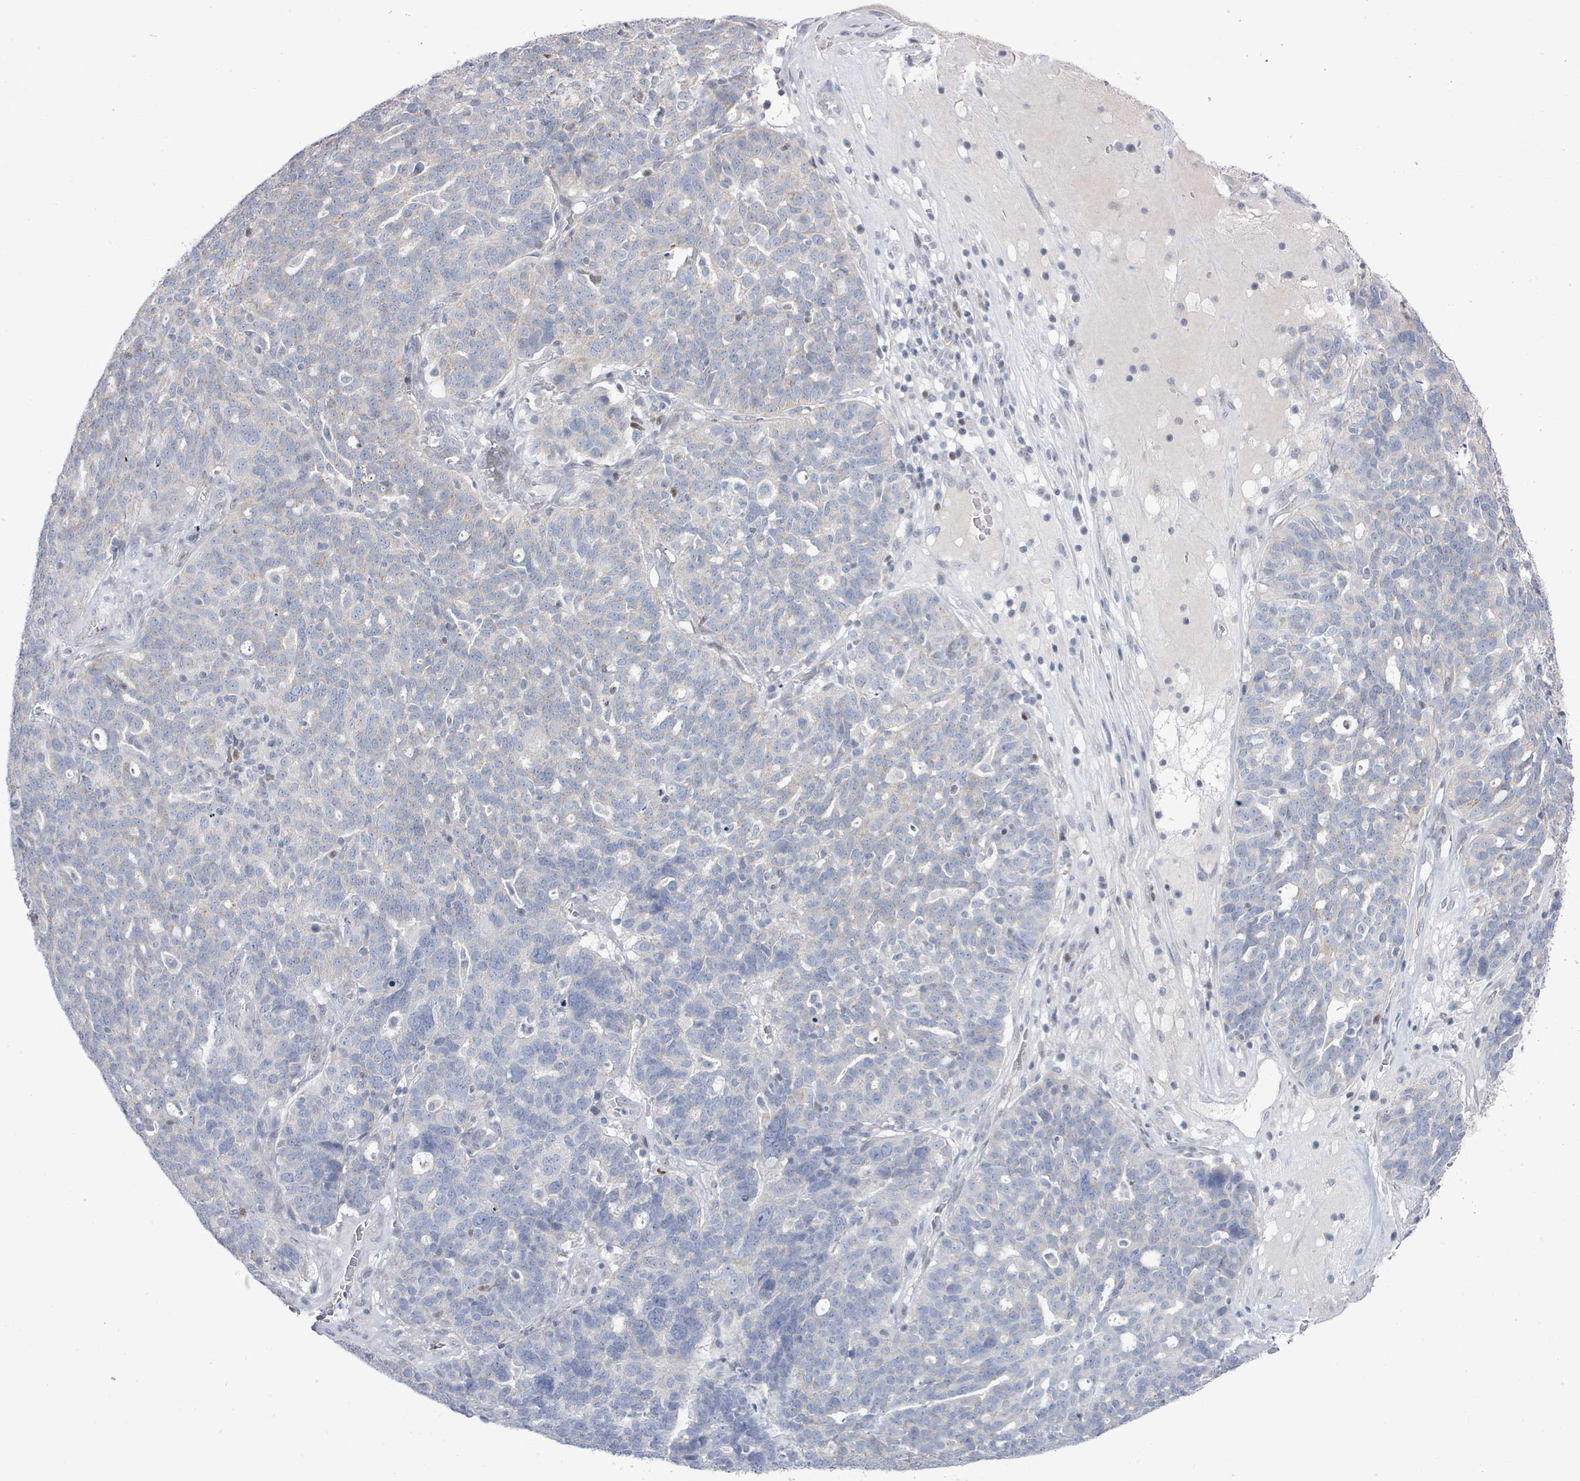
{"staining": {"intensity": "negative", "quantity": "none", "location": "none"}, "tissue": "ovarian cancer", "cell_type": "Tumor cells", "image_type": "cancer", "snomed": [{"axis": "morphology", "description": "Cystadenocarcinoma, serous, NOS"}, {"axis": "topography", "description": "Ovary"}], "caption": "Immunohistochemical staining of serous cystadenocarcinoma (ovarian) reveals no significant staining in tumor cells. (DAB (3,3'-diaminobenzidine) IHC visualized using brightfield microscopy, high magnification).", "gene": "ZFPM1", "patient": {"sex": "female", "age": 59}}